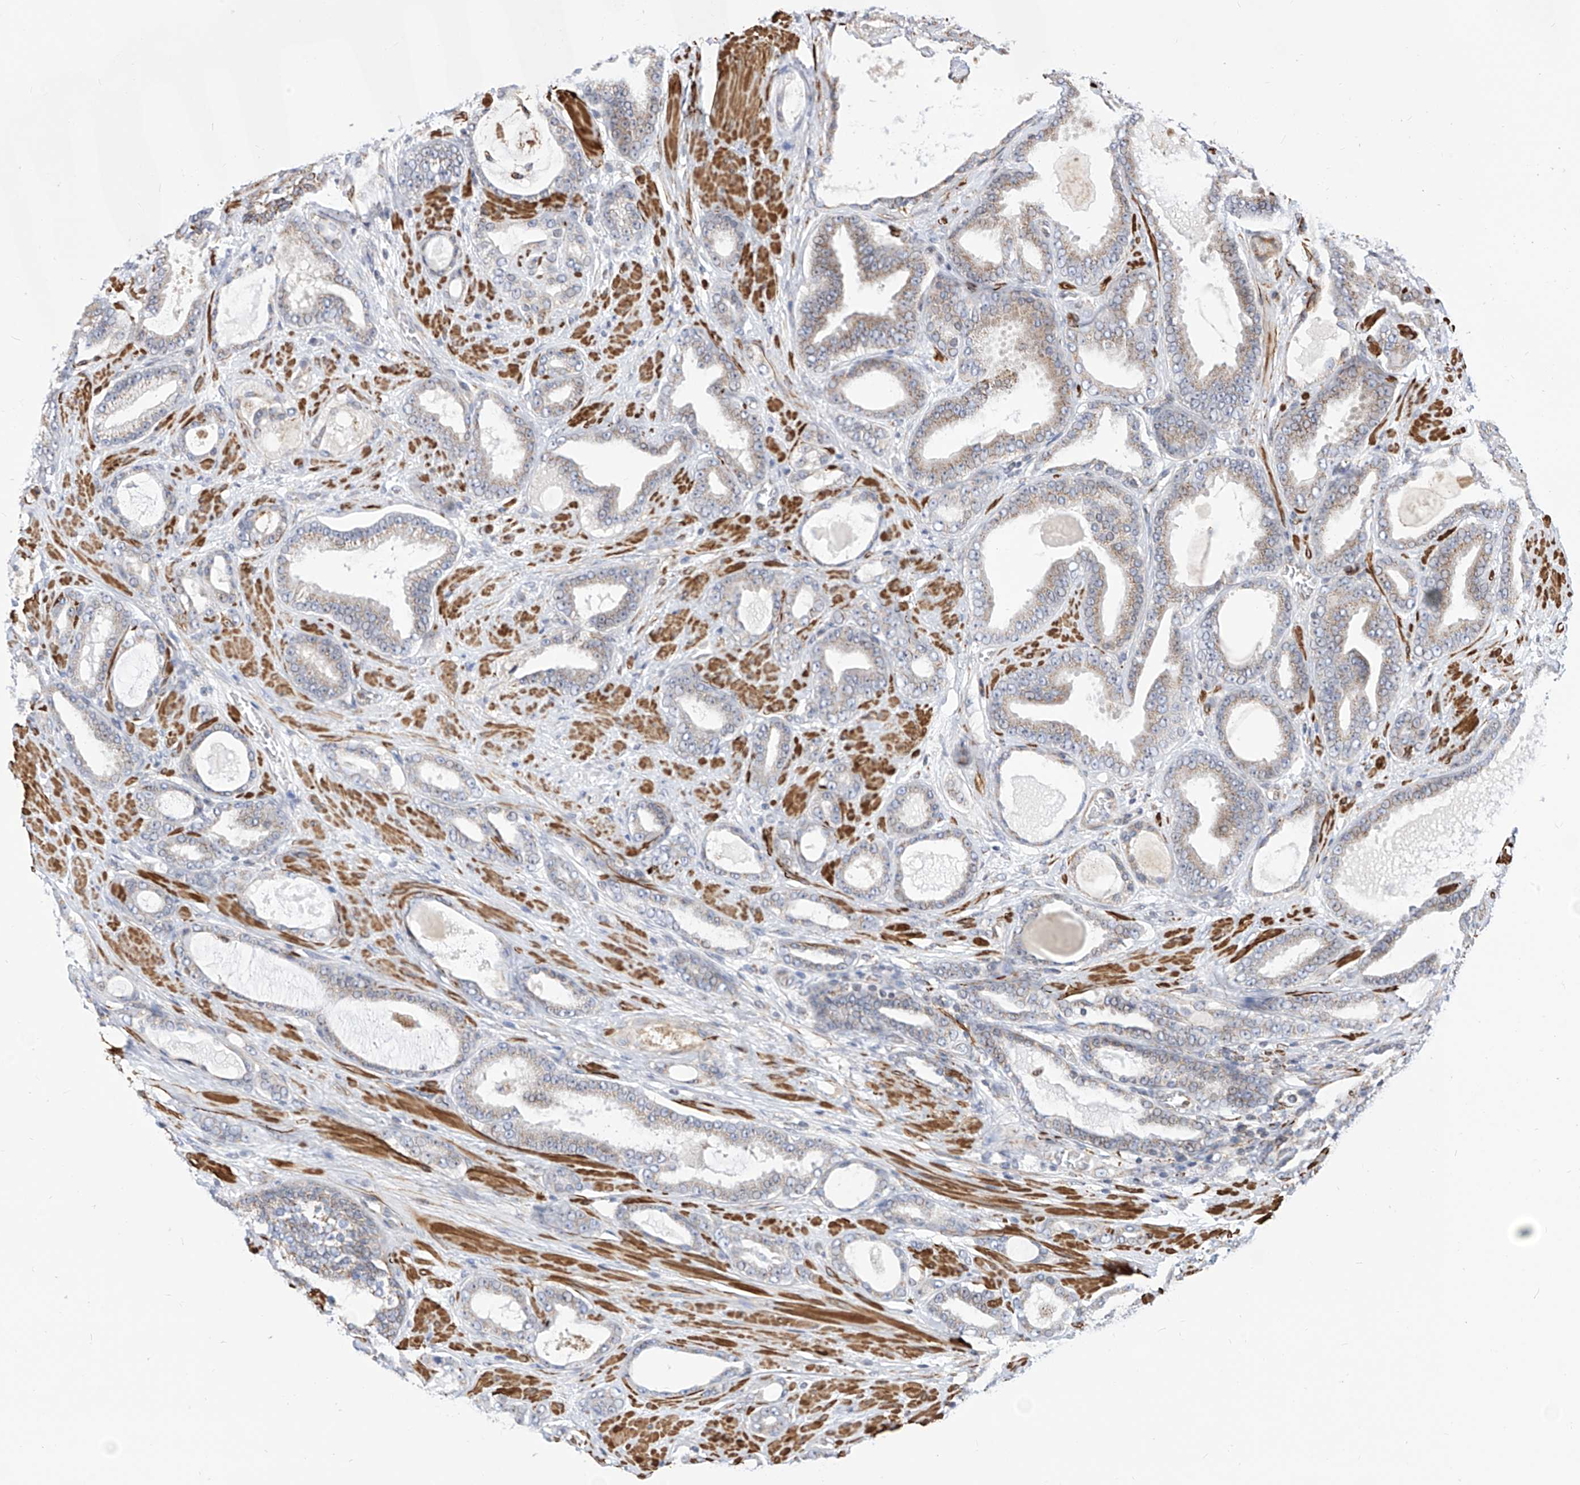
{"staining": {"intensity": "weak", "quantity": ">75%", "location": "cytoplasmic/membranous"}, "tissue": "prostate cancer", "cell_type": "Tumor cells", "image_type": "cancer", "snomed": [{"axis": "morphology", "description": "Adenocarcinoma, High grade"}, {"axis": "topography", "description": "Prostate"}], "caption": "Weak cytoplasmic/membranous protein positivity is identified in about >75% of tumor cells in prostate cancer. Using DAB (3,3'-diaminobenzidine) (brown) and hematoxylin (blue) stains, captured at high magnification using brightfield microscopy.", "gene": "TTLL8", "patient": {"sex": "male", "age": 60}}